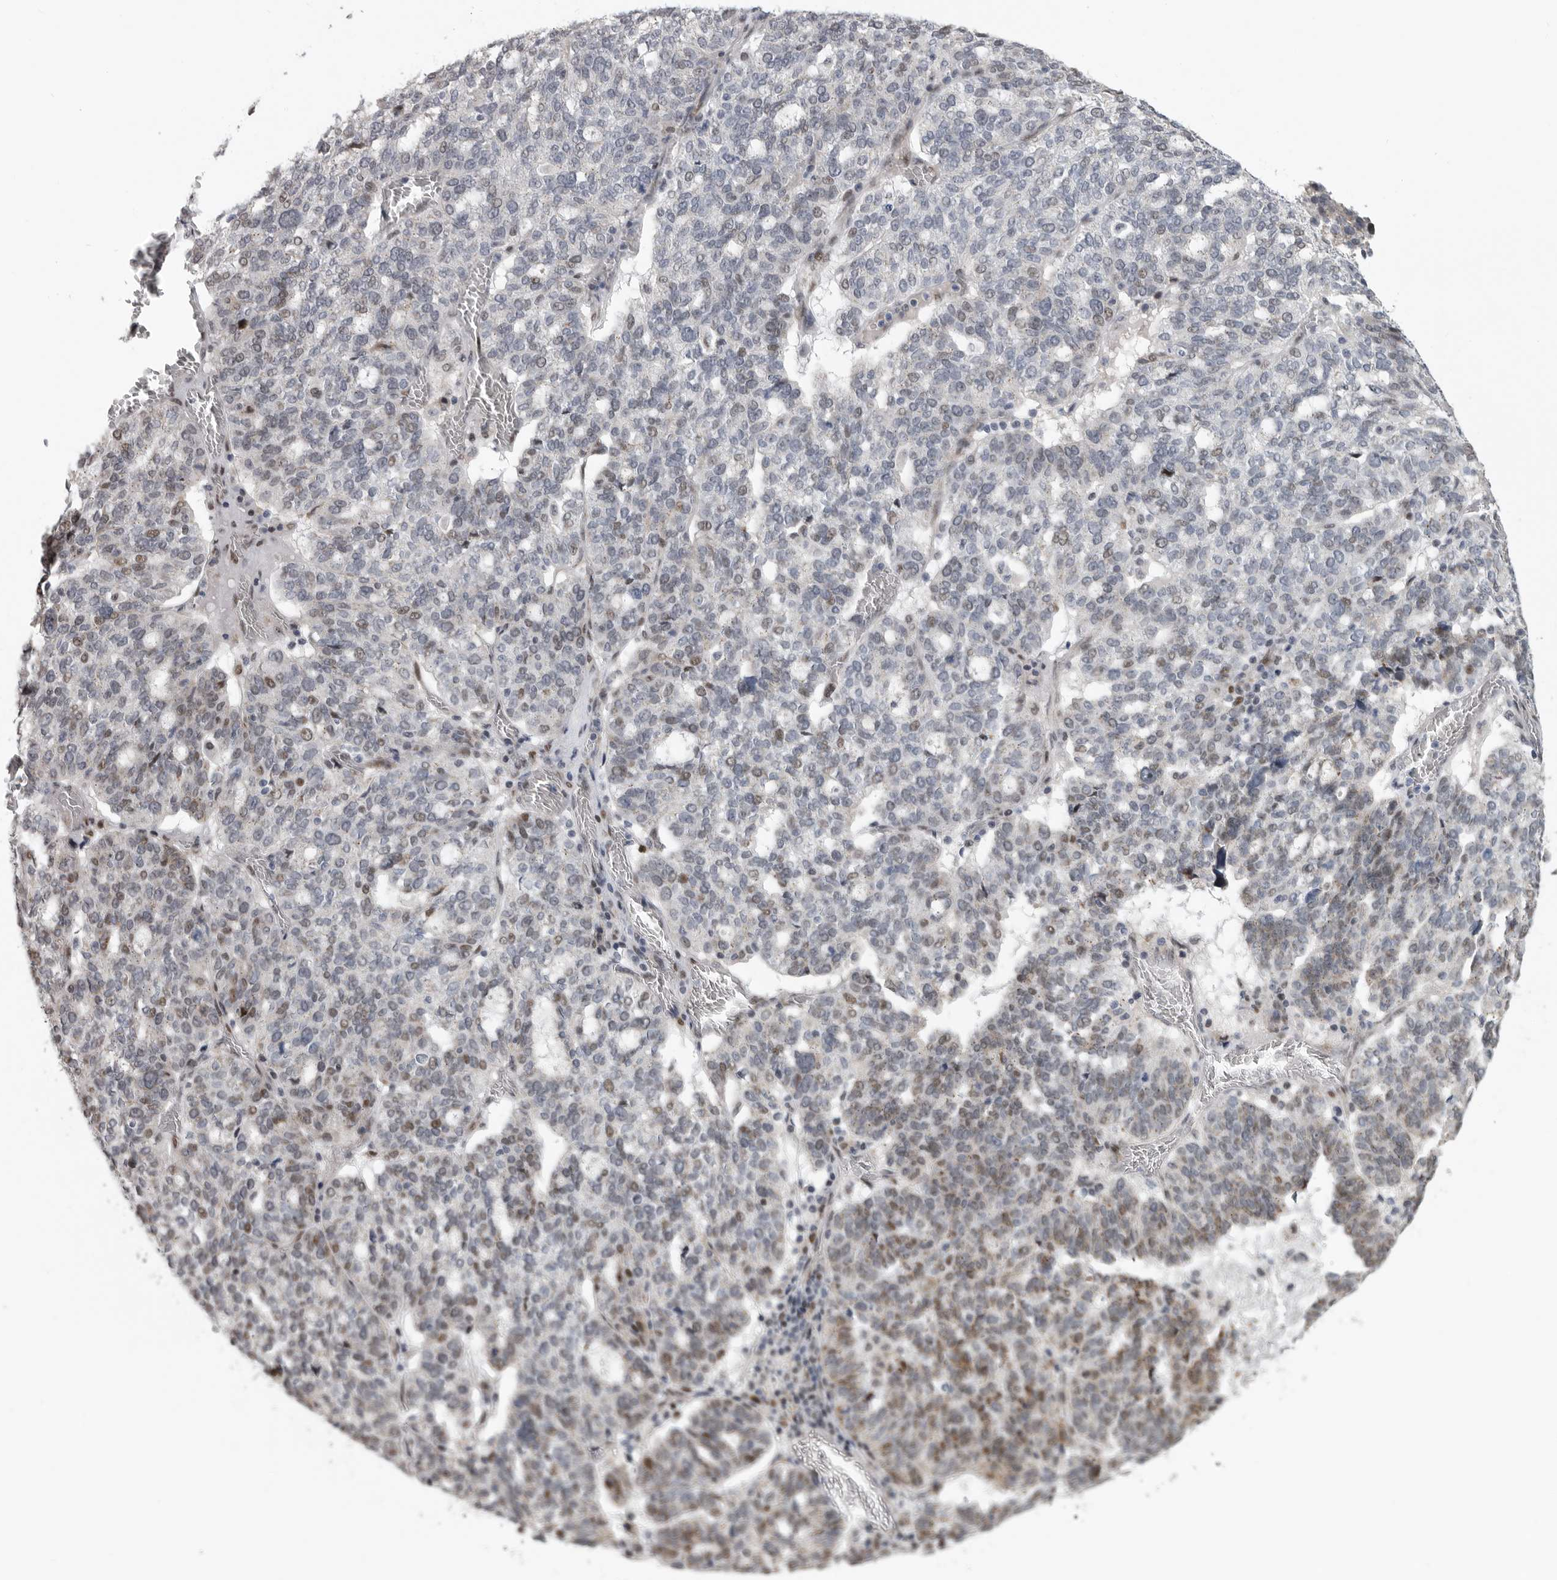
{"staining": {"intensity": "weak", "quantity": "25%-75%", "location": "cytoplasmic/membranous,nuclear"}, "tissue": "ovarian cancer", "cell_type": "Tumor cells", "image_type": "cancer", "snomed": [{"axis": "morphology", "description": "Cystadenocarcinoma, serous, NOS"}, {"axis": "topography", "description": "Ovary"}], "caption": "The image shows staining of ovarian serous cystadenocarcinoma, revealing weak cytoplasmic/membranous and nuclear protein positivity (brown color) within tumor cells. (DAB (3,3'-diaminobenzidine) IHC, brown staining for protein, blue staining for nuclei).", "gene": "PCMTD1", "patient": {"sex": "female", "age": 59}}